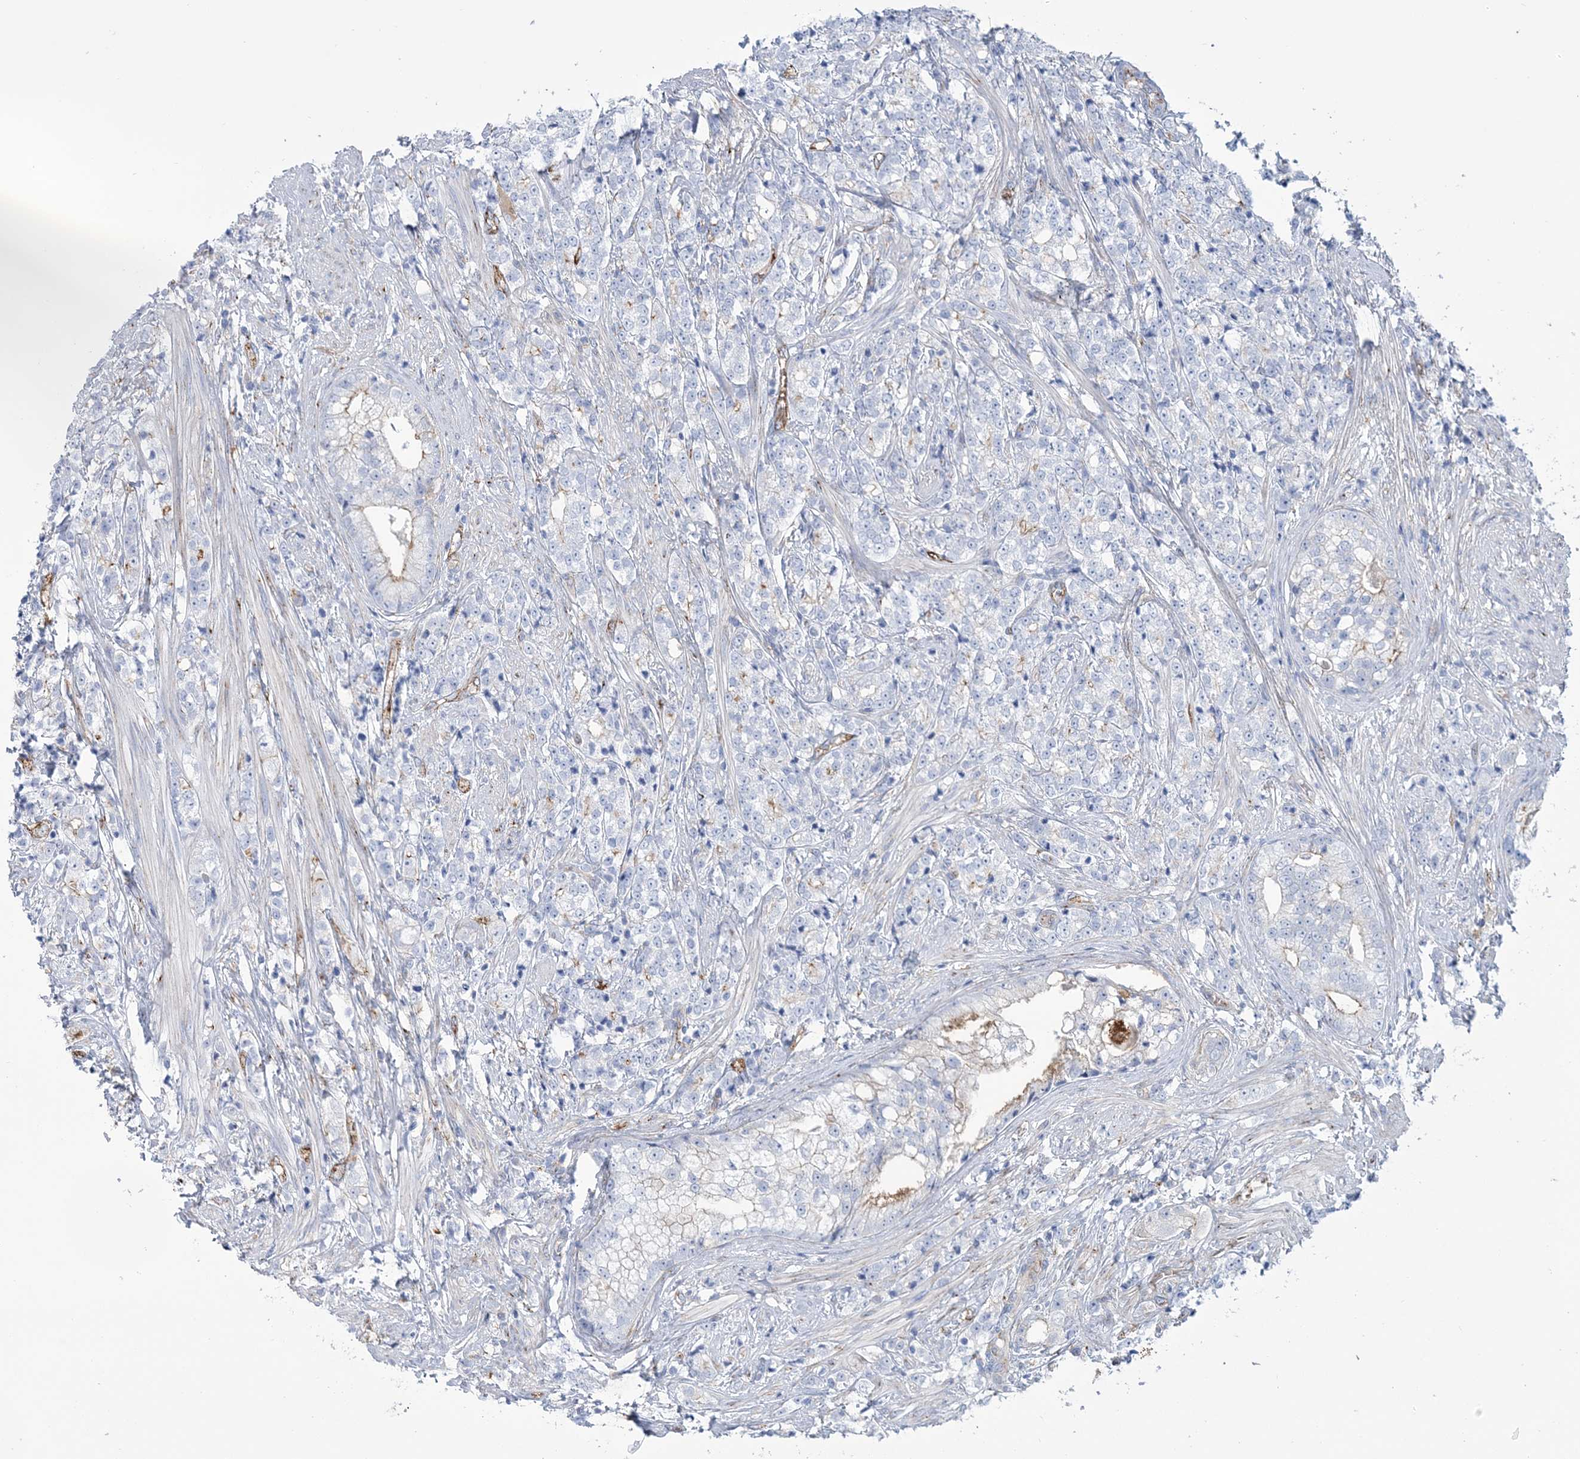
{"staining": {"intensity": "negative", "quantity": "none", "location": "none"}, "tissue": "prostate cancer", "cell_type": "Tumor cells", "image_type": "cancer", "snomed": [{"axis": "morphology", "description": "Adenocarcinoma, High grade"}, {"axis": "topography", "description": "Prostate"}], "caption": "Protein analysis of adenocarcinoma (high-grade) (prostate) reveals no significant positivity in tumor cells.", "gene": "RAB11FIP5", "patient": {"sex": "male", "age": 69}}